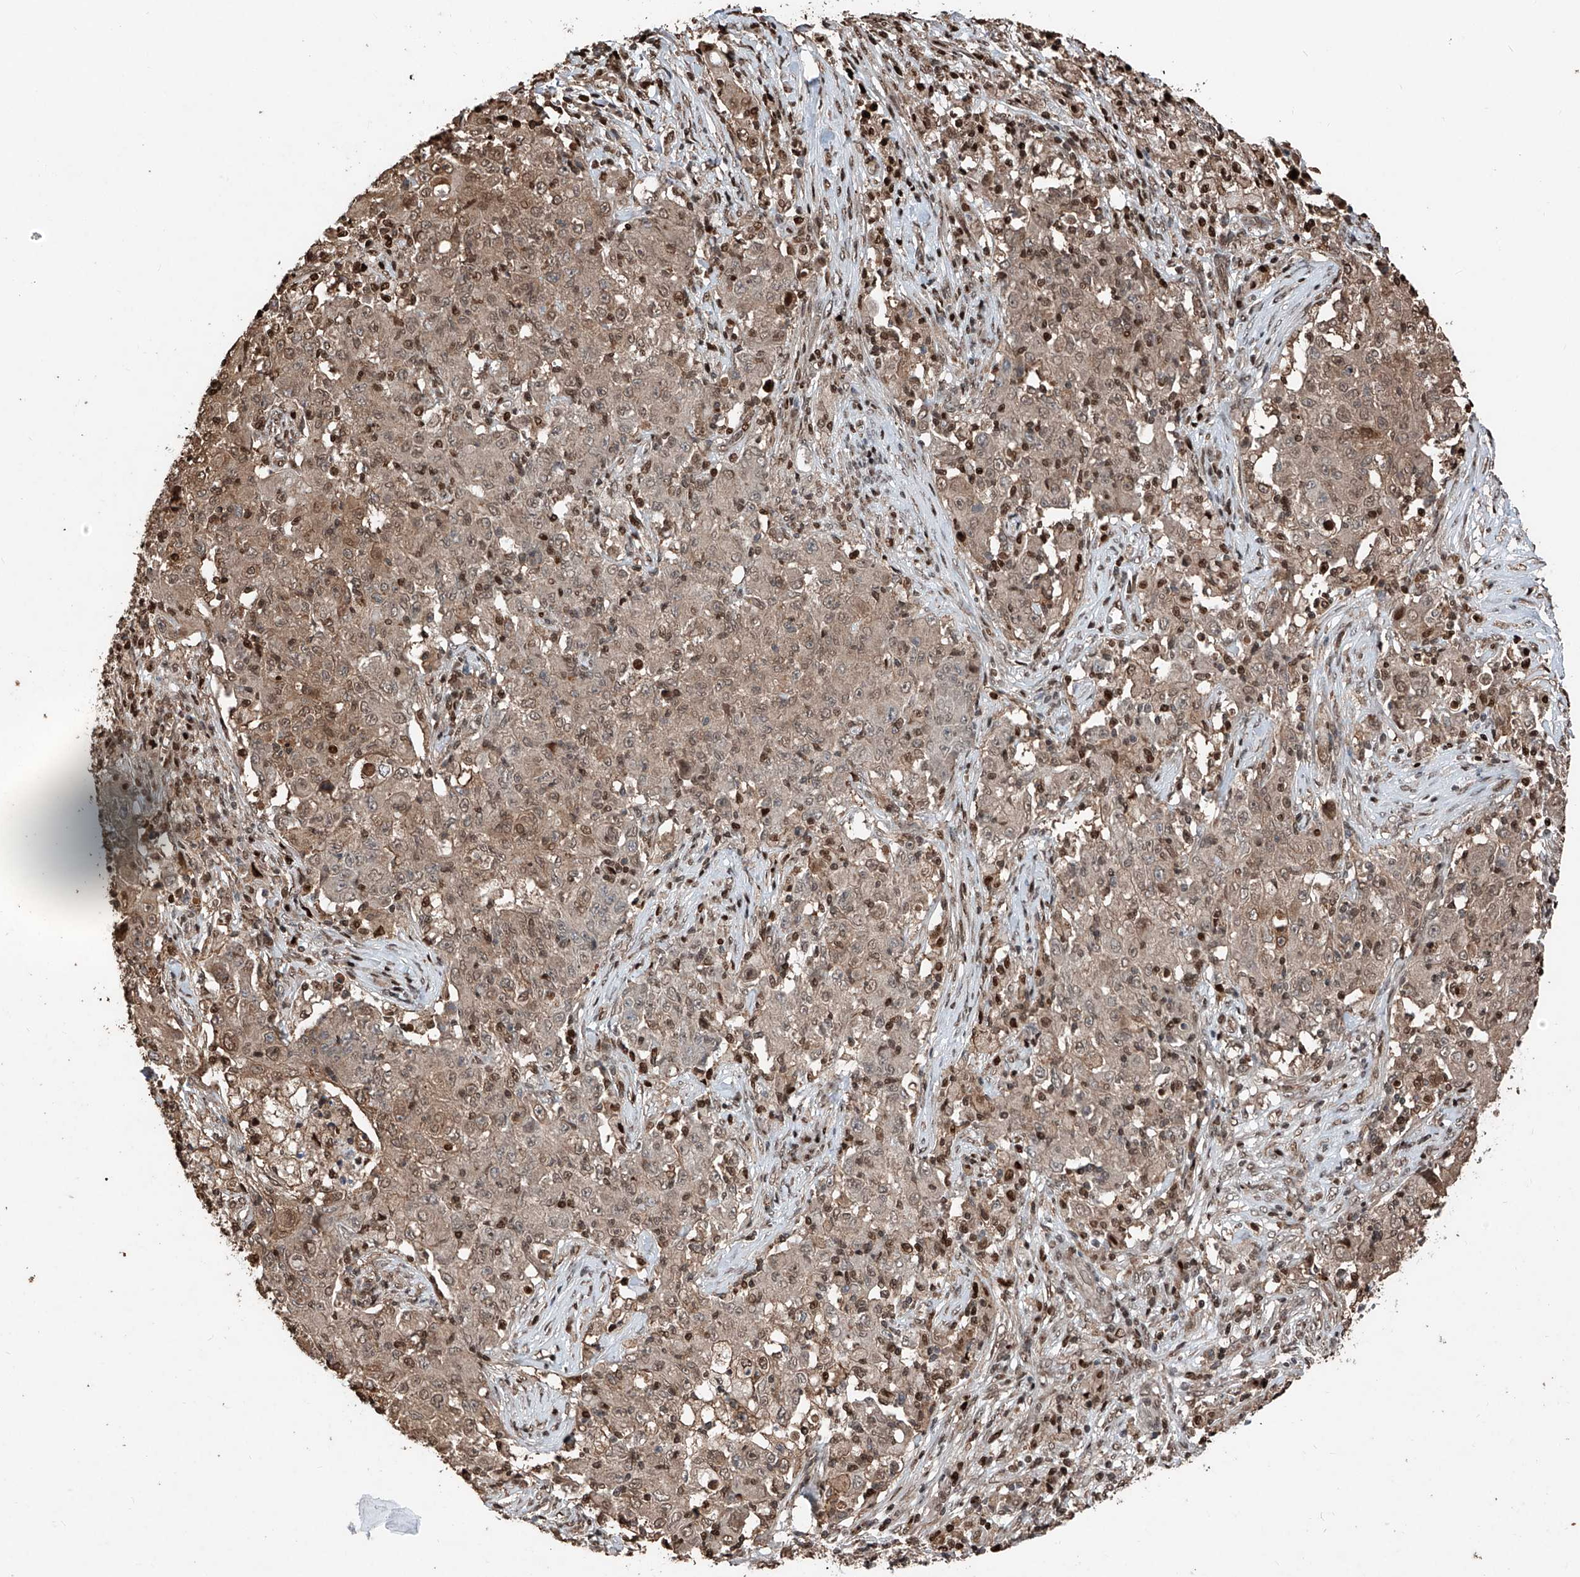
{"staining": {"intensity": "weak", "quantity": ">75%", "location": "cytoplasmic/membranous,nuclear"}, "tissue": "ovarian cancer", "cell_type": "Tumor cells", "image_type": "cancer", "snomed": [{"axis": "morphology", "description": "Carcinoma, endometroid"}, {"axis": "topography", "description": "Ovary"}], "caption": "This image displays ovarian cancer (endometroid carcinoma) stained with immunohistochemistry (IHC) to label a protein in brown. The cytoplasmic/membranous and nuclear of tumor cells show weak positivity for the protein. Nuclei are counter-stained blue.", "gene": "RMND1", "patient": {"sex": "female", "age": 42}}